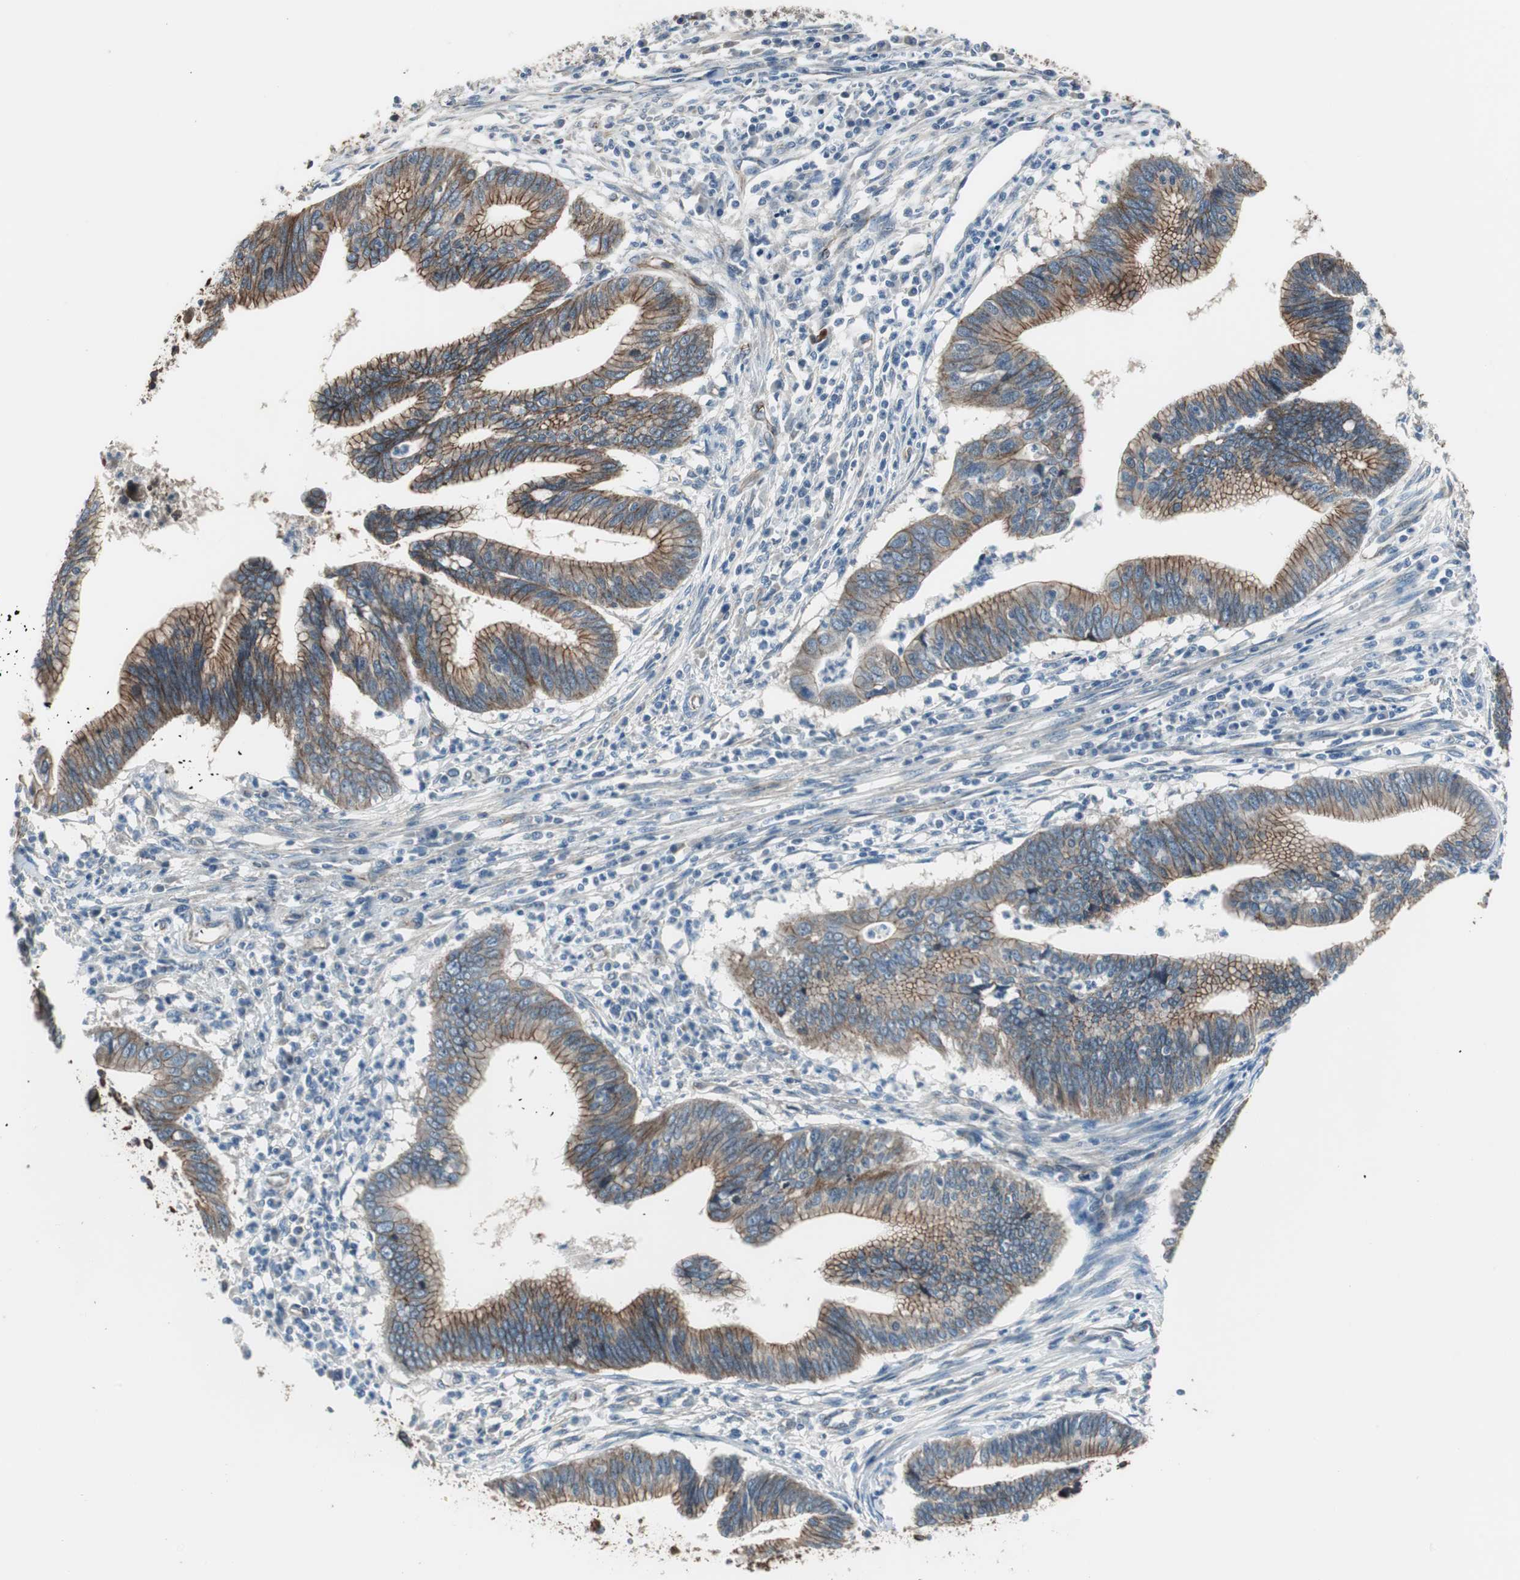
{"staining": {"intensity": "strong", "quantity": ">75%", "location": "cytoplasmic/membranous"}, "tissue": "cervical cancer", "cell_type": "Tumor cells", "image_type": "cancer", "snomed": [{"axis": "morphology", "description": "Adenocarcinoma, NOS"}, {"axis": "topography", "description": "Cervix"}], "caption": "The histopathology image exhibits immunohistochemical staining of cervical cancer. There is strong cytoplasmic/membranous positivity is present in approximately >75% of tumor cells.", "gene": "STXBP4", "patient": {"sex": "female", "age": 36}}